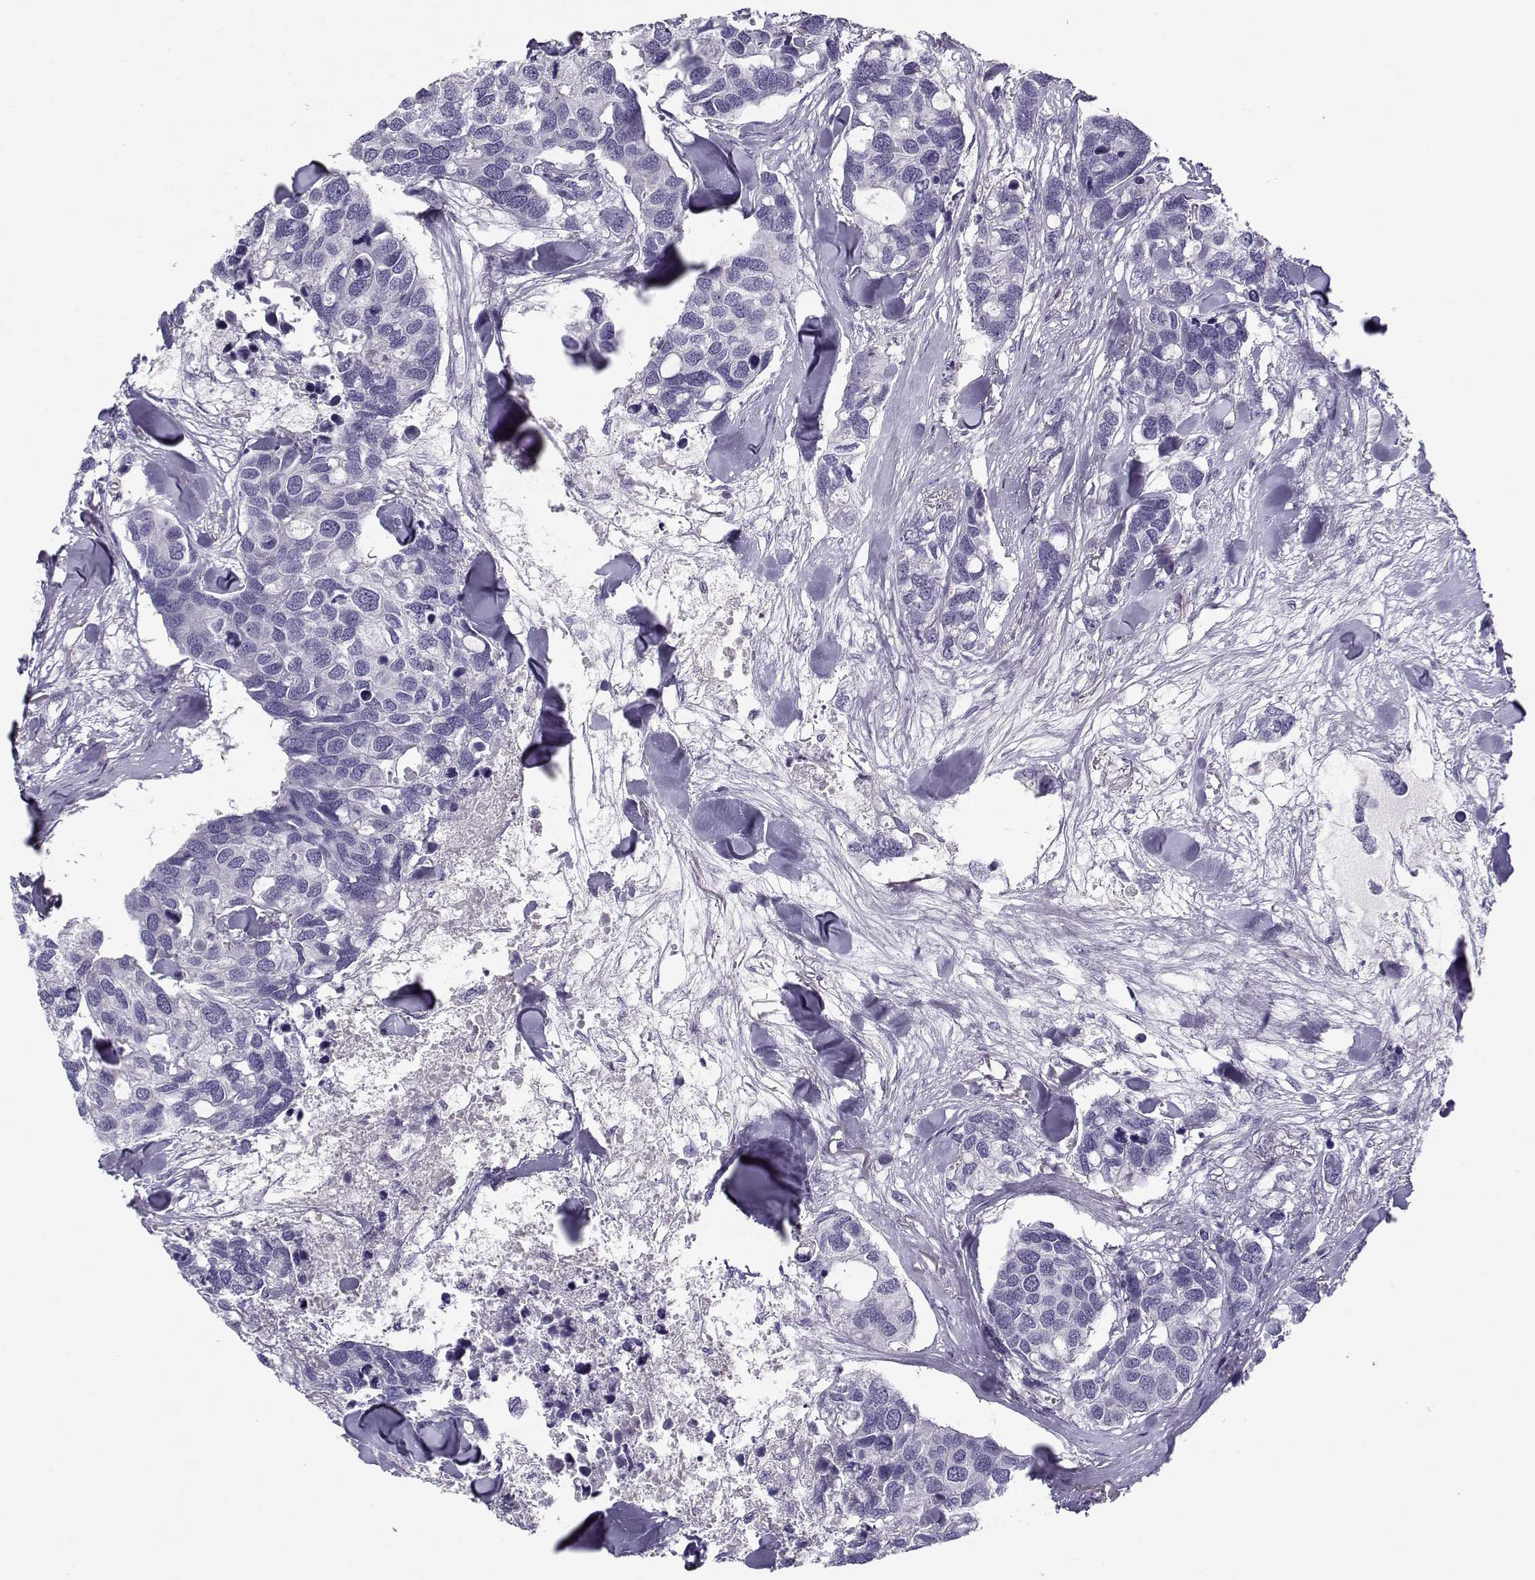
{"staining": {"intensity": "negative", "quantity": "none", "location": "none"}, "tissue": "breast cancer", "cell_type": "Tumor cells", "image_type": "cancer", "snomed": [{"axis": "morphology", "description": "Duct carcinoma"}, {"axis": "topography", "description": "Breast"}], "caption": "The histopathology image displays no significant staining in tumor cells of infiltrating ductal carcinoma (breast).", "gene": "CFAP77", "patient": {"sex": "female", "age": 83}}